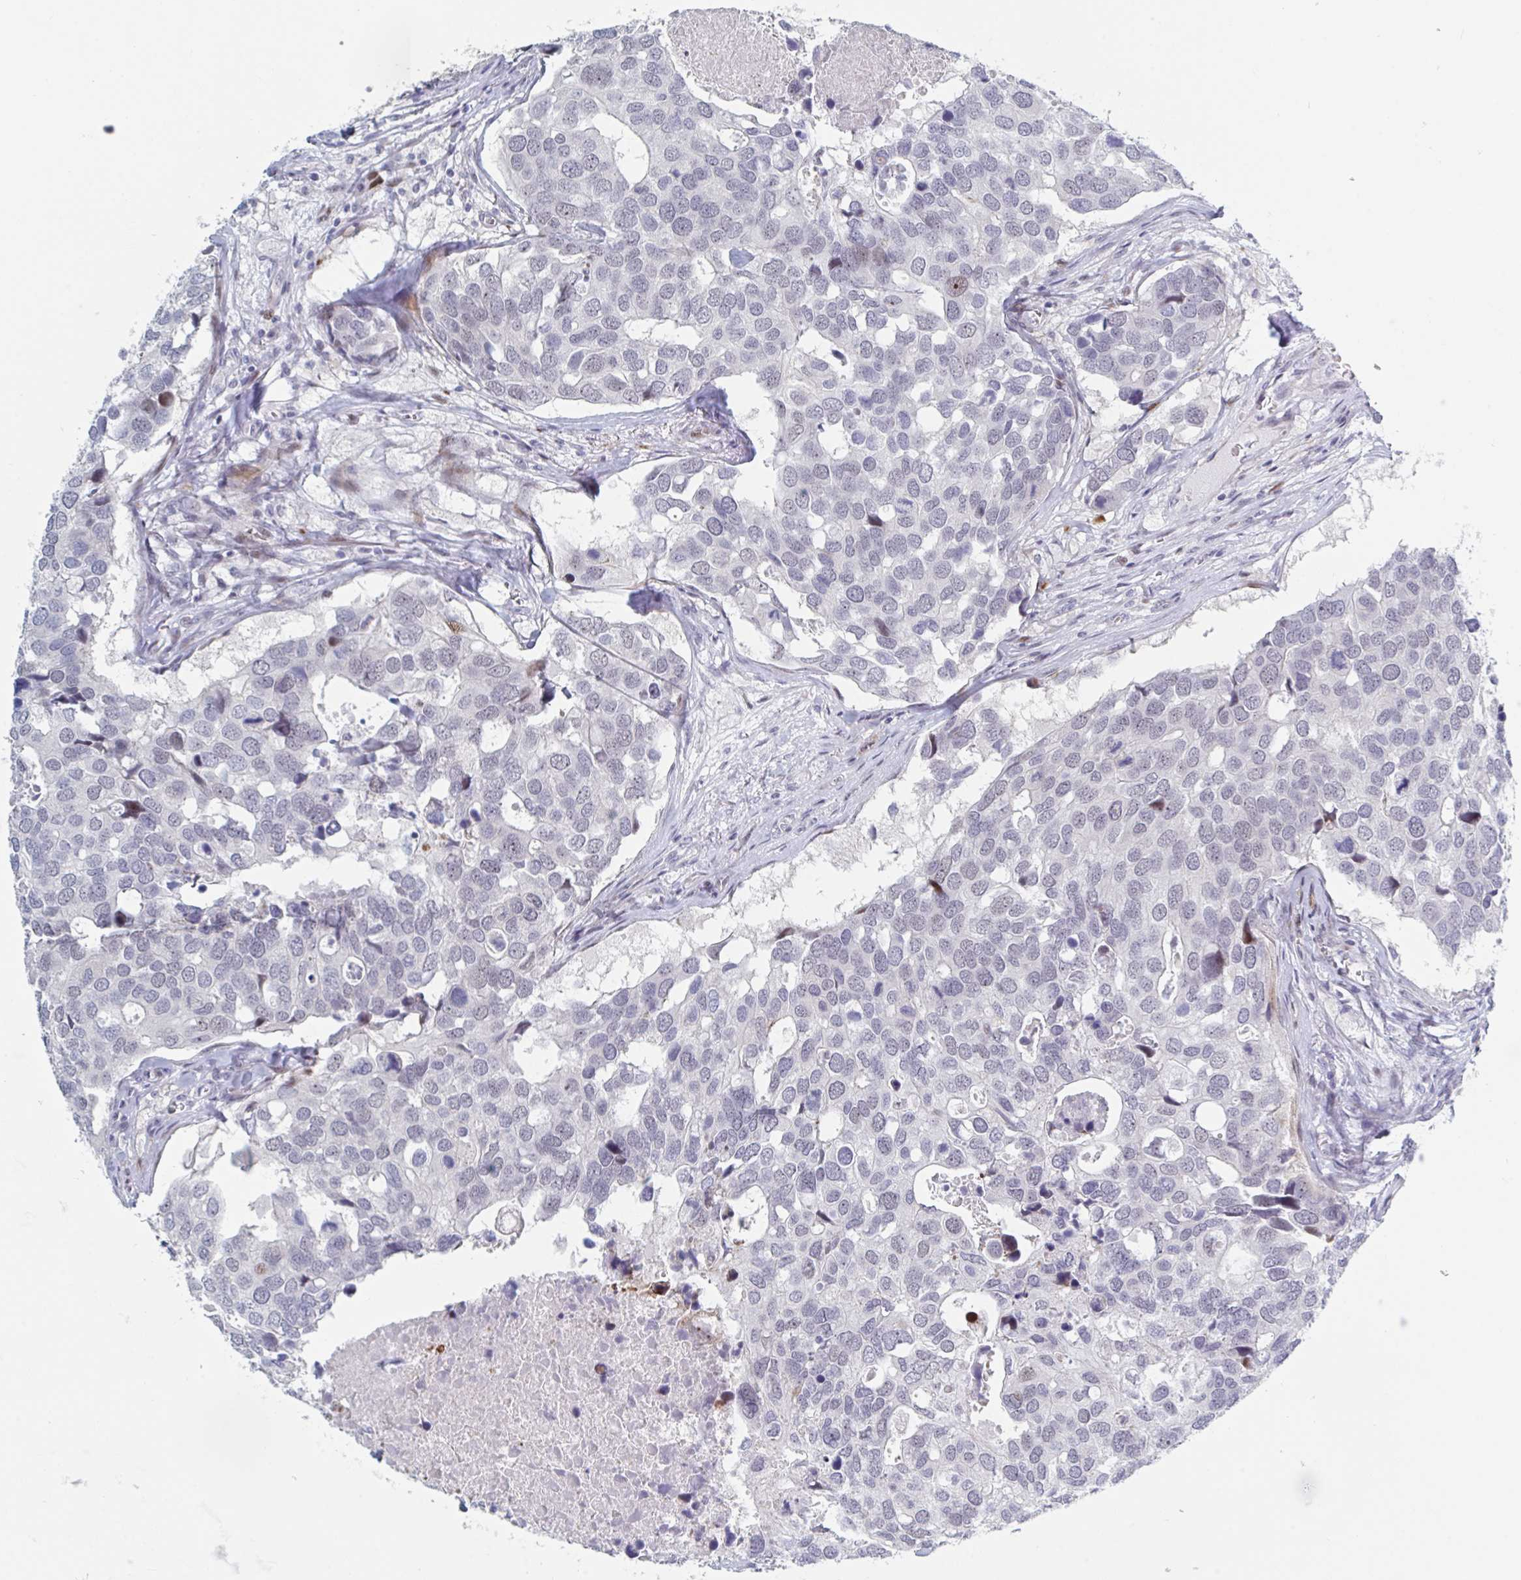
{"staining": {"intensity": "moderate", "quantity": "<25%", "location": "nuclear"}, "tissue": "breast cancer", "cell_type": "Tumor cells", "image_type": "cancer", "snomed": [{"axis": "morphology", "description": "Duct carcinoma"}, {"axis": "topography", "description": "Breast"}], "caption": "IHC (DAB) staining of breast invasive ductal carcinoma displays moderate nuclear protein expression in about <25% of tumor cells.", "gene": "NR1H2", "patient": {"sex": "female", "age": 83}}